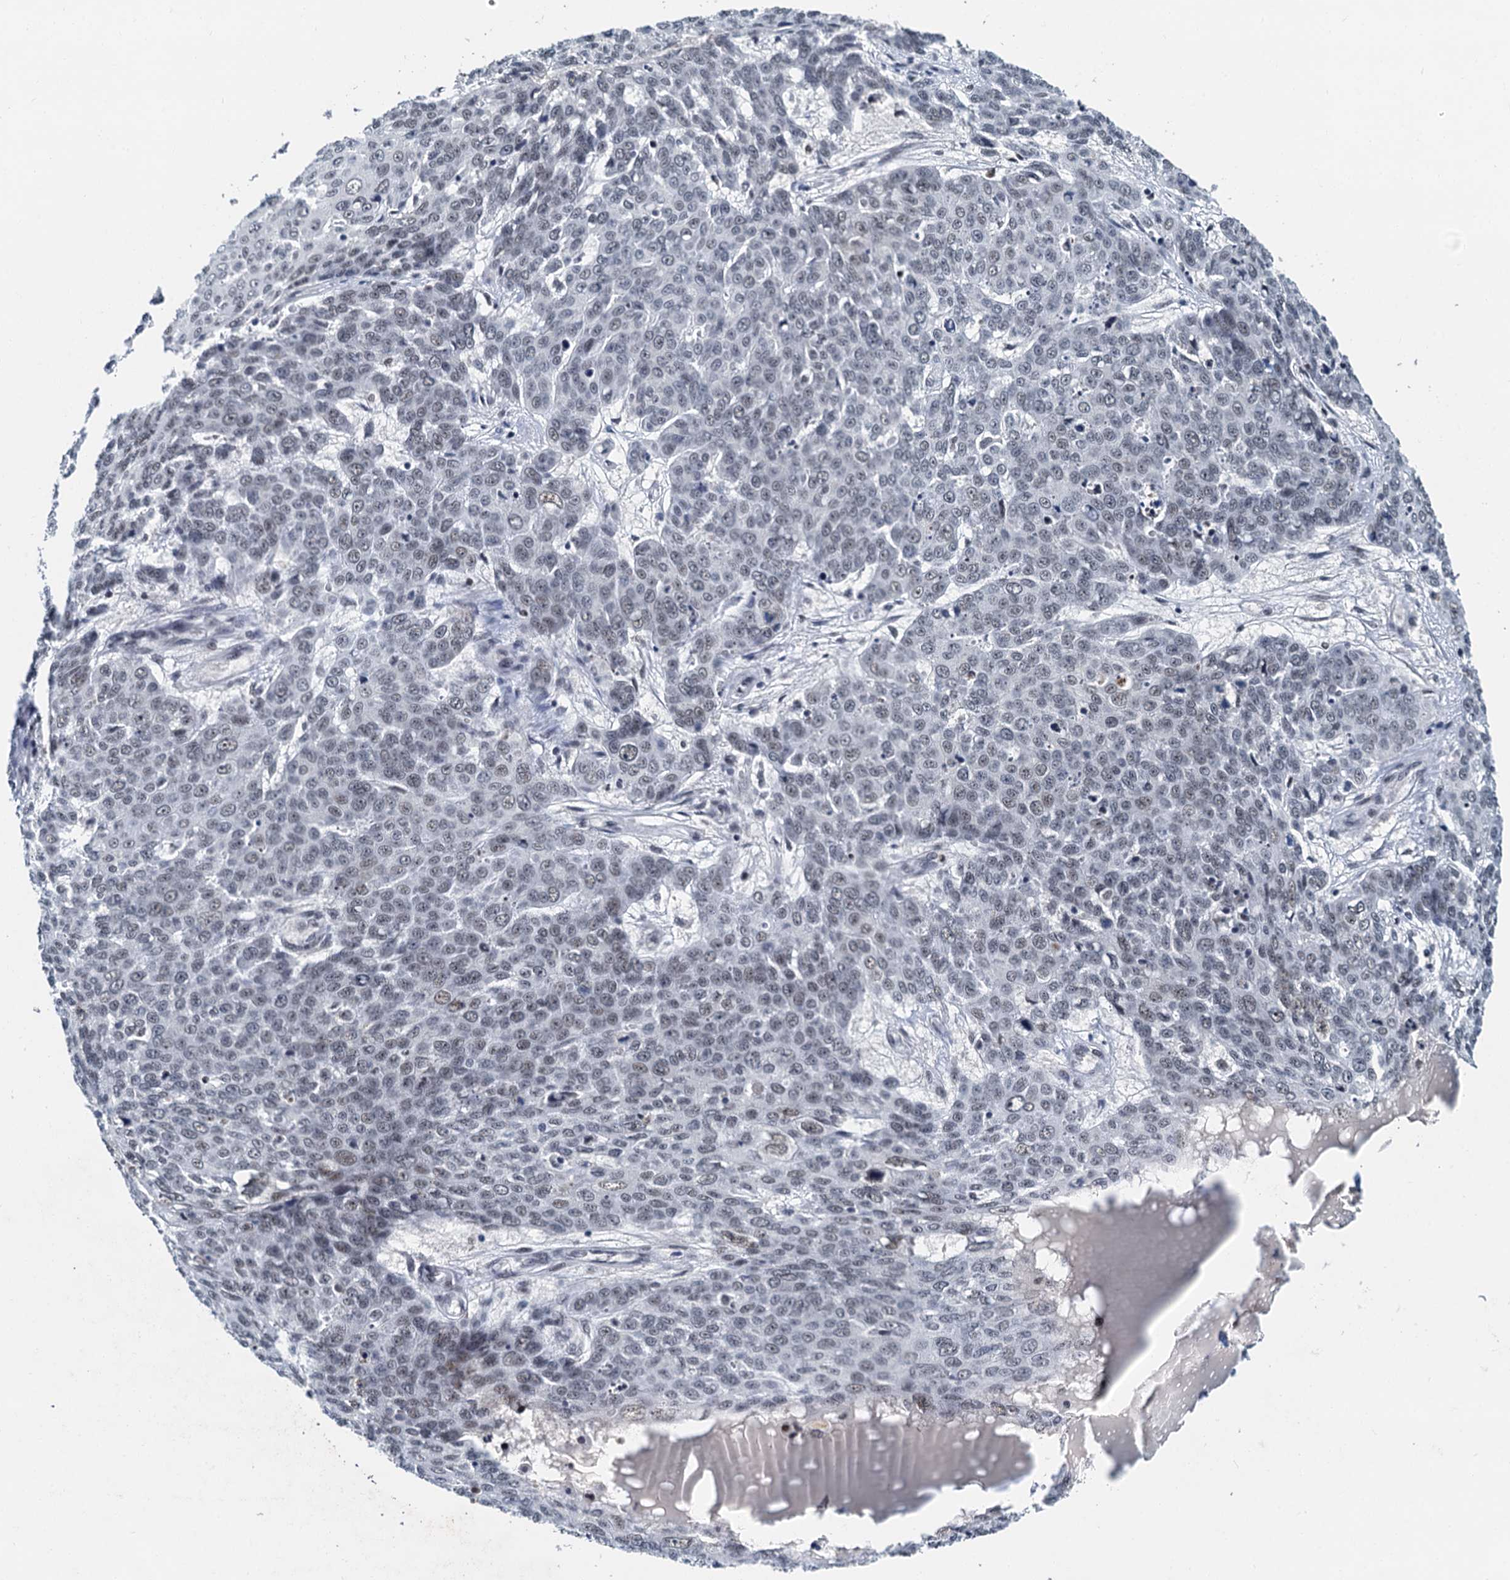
{"staining": {"intensity": "weak", "quantity": "25%-75%", "location": "nuclear"}, "tissue": "skin cancer", "cell_type": "Tumor cells", "image_type": "cancer", "snomed": [{"axis": "morphology", "description": "Squamous cell carcinoma, NOS"}, {"axis": "topography", "description": "Skin"}], "caption": "The photomicrograph shows staining of skin squamous cell carcinoma, revealing weak nuclear protein staining (brown color) within tumor cells.", "gene": "SNRPD1", "patient": {"sex": "male", "age": 71}}